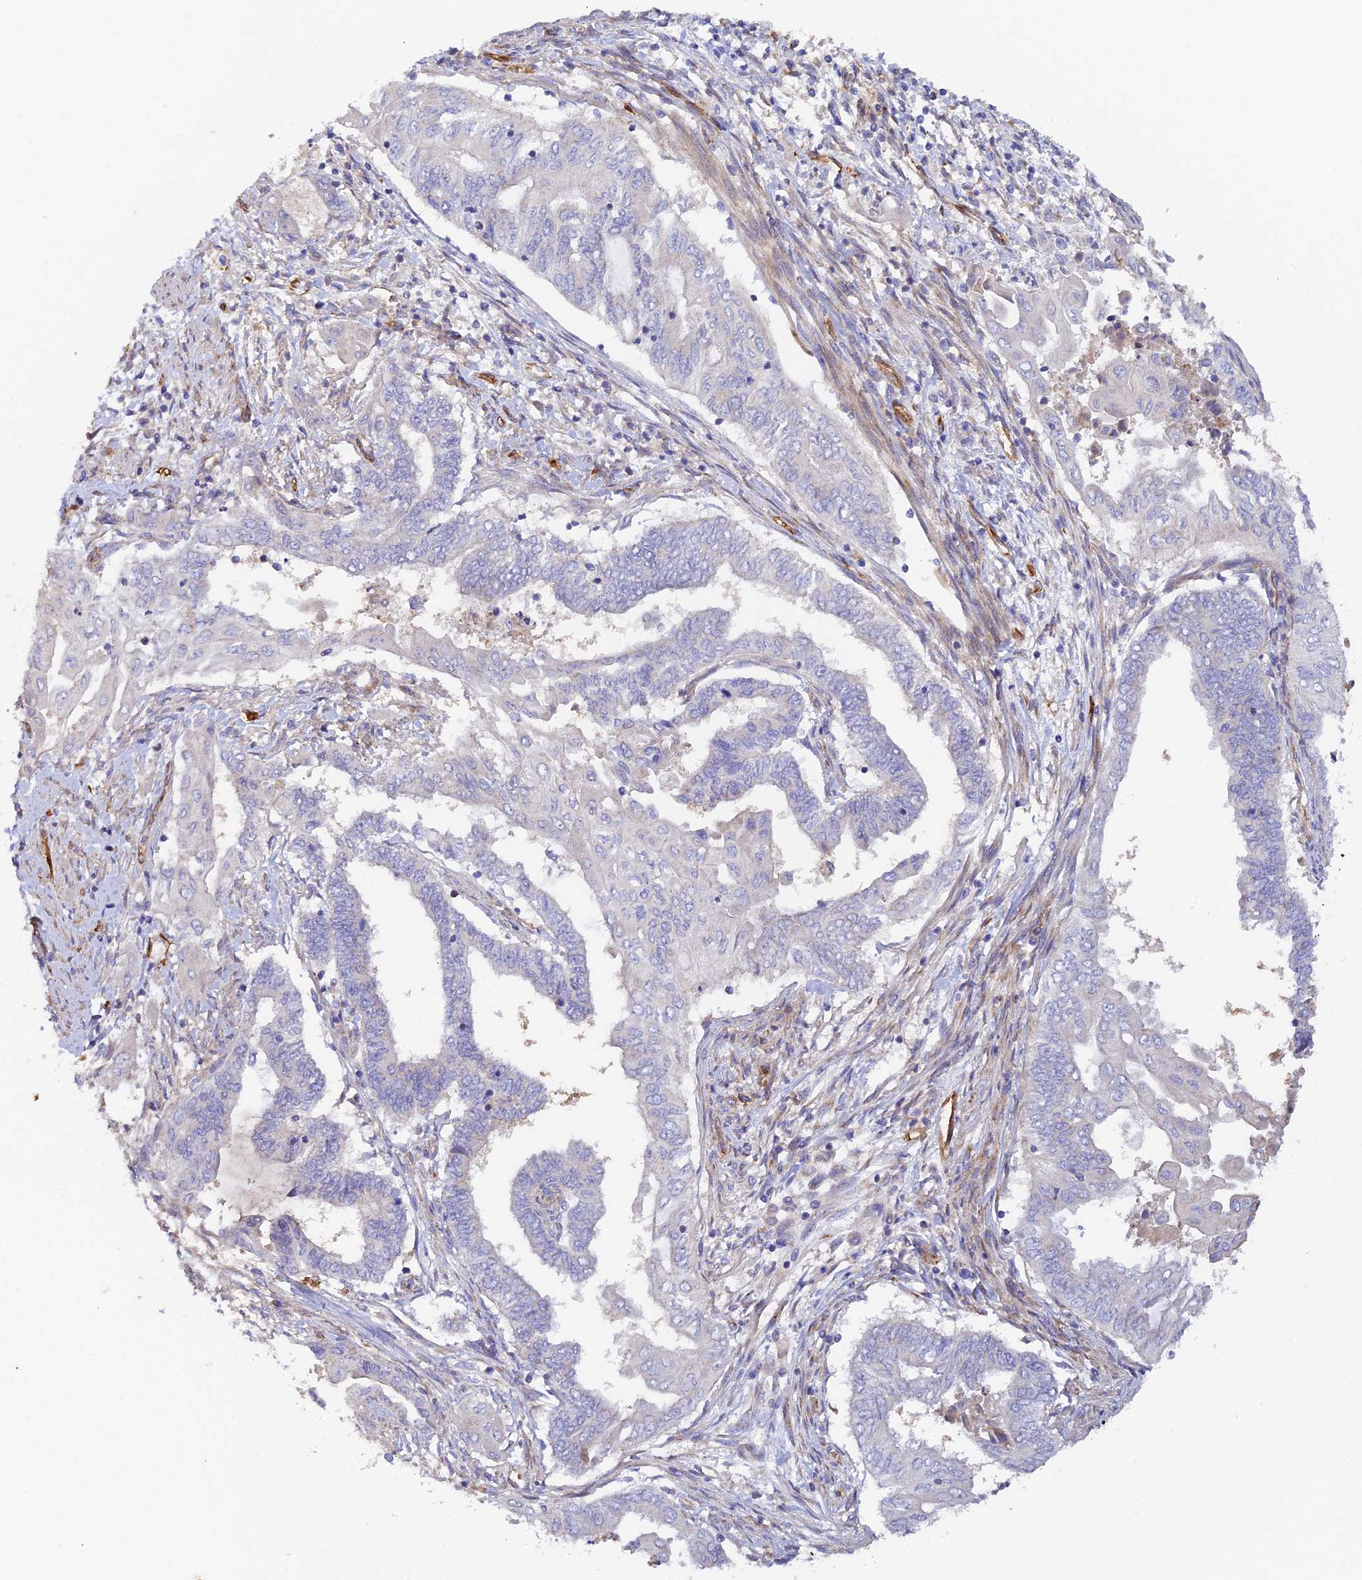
{"staining": {"intensity": "negative", "quantity": "none", "location": "none"}, "tissue": "endometrial cancer", "cell_type": "Tumor cells", "image_type": "cancer", "snomed": [{"axis": "morphology", "description": "Adenocarcinoma, NOS"}, {"axis": "topography", "description": "Uterus"}, {"axis": "topography", "description": "Endometrium"}], "caption": "Endometrial adenocarcinoma stained for a protein using immunohistochemistry (IHC) shows no expression tumor cells.", "gene": "MYO9A", "patient": {"sex": "female", "age": 70}}